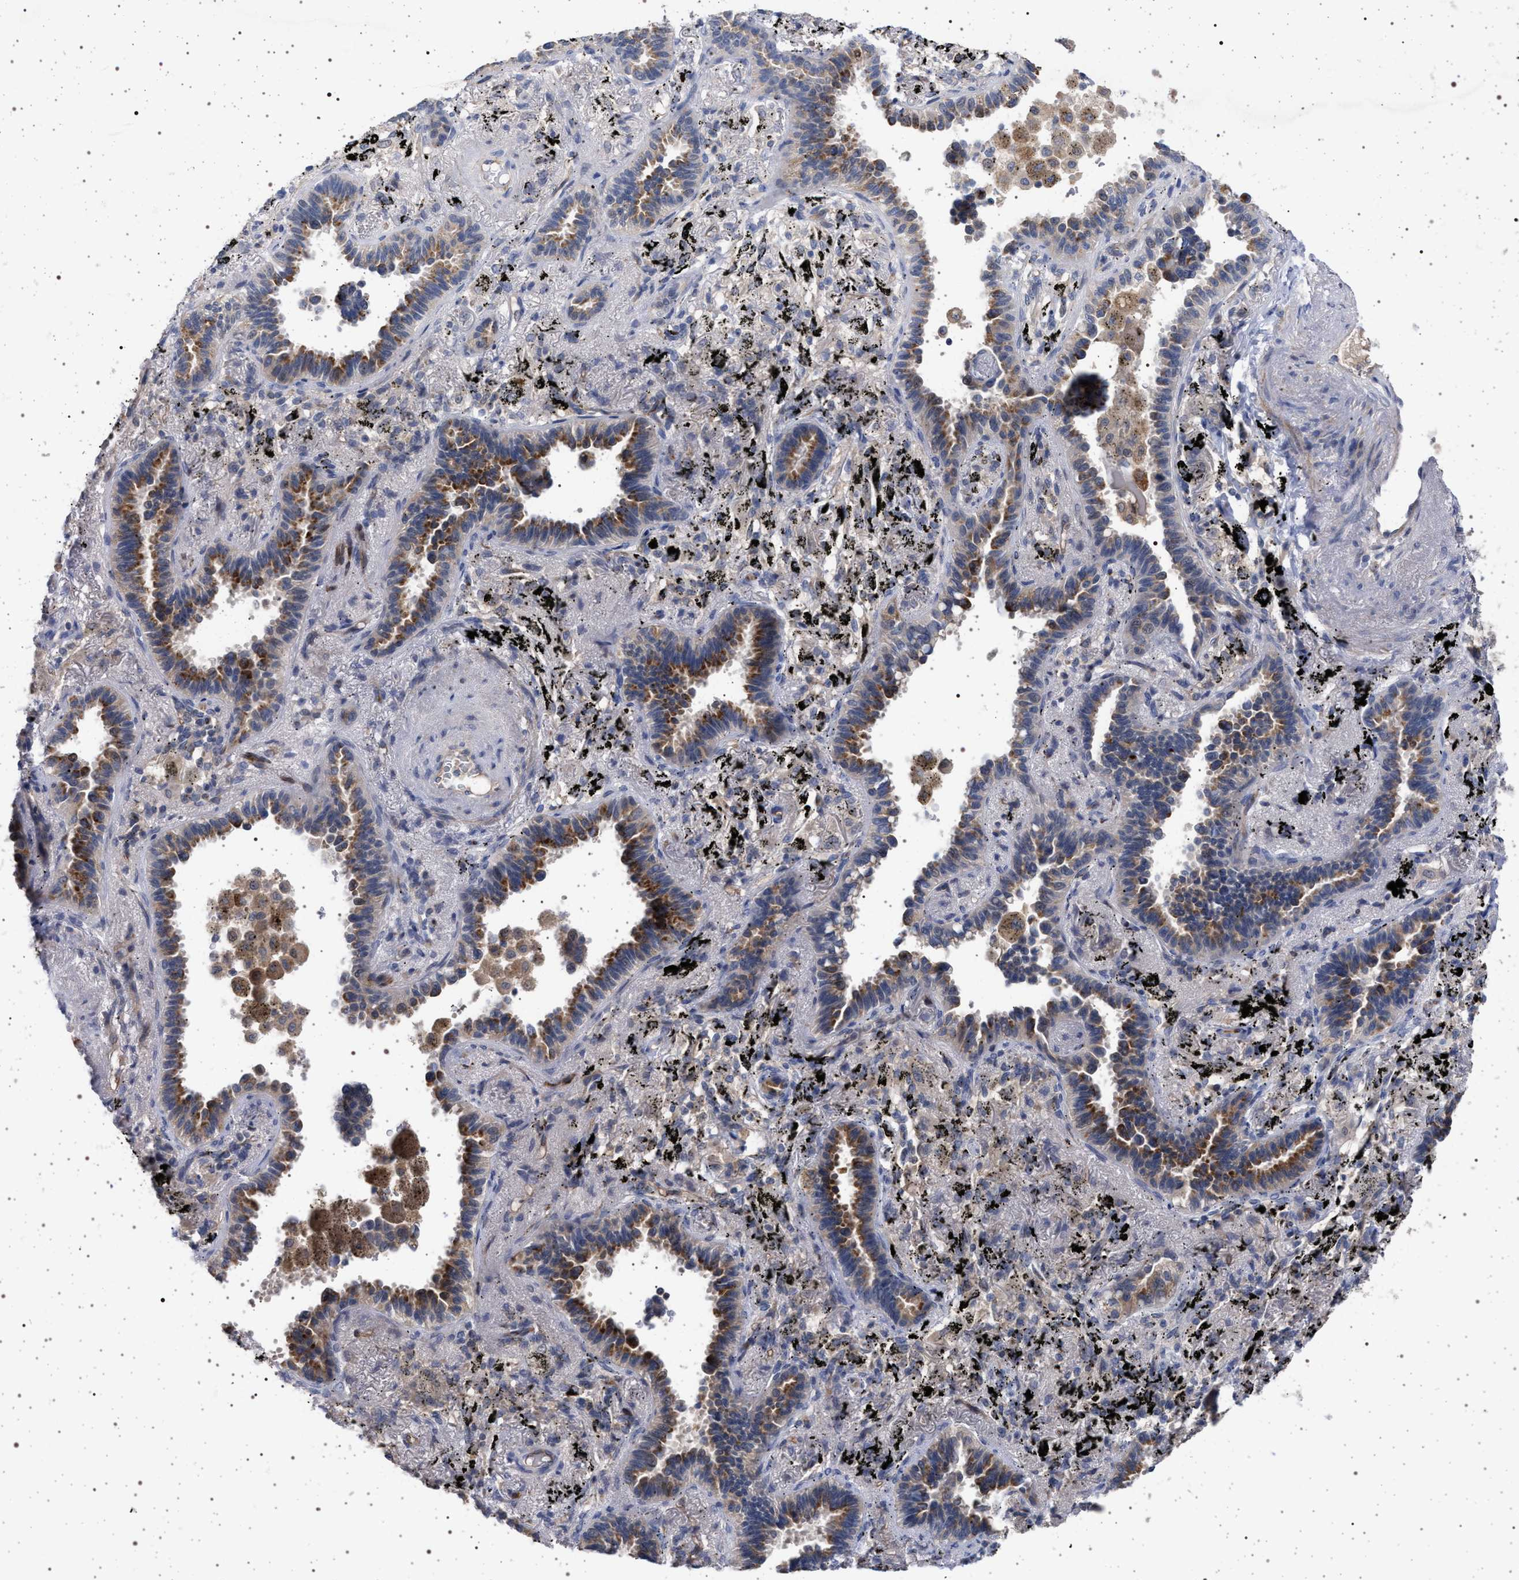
{"staining": {"intensity": "moderate", "quantity": ">75%", "location": "cytoplasmic/membranous"}, "tissue": "lung cancer", "cell_type": "Tumor cells", "image_type": "cancer", "snomed": [{"axis": "morphology", "description": "Adenocarcinoma, NOS"}, {"axis": "topography", "description": "Lung"}], "caption": "Brown immunohistochemical staining in lung cancer displays moderate cytoplasmic/membranous expression in approximately >75% of tumor cells.", "gene": "RBM48", "patient": {"sex": "male", "age": 59}}